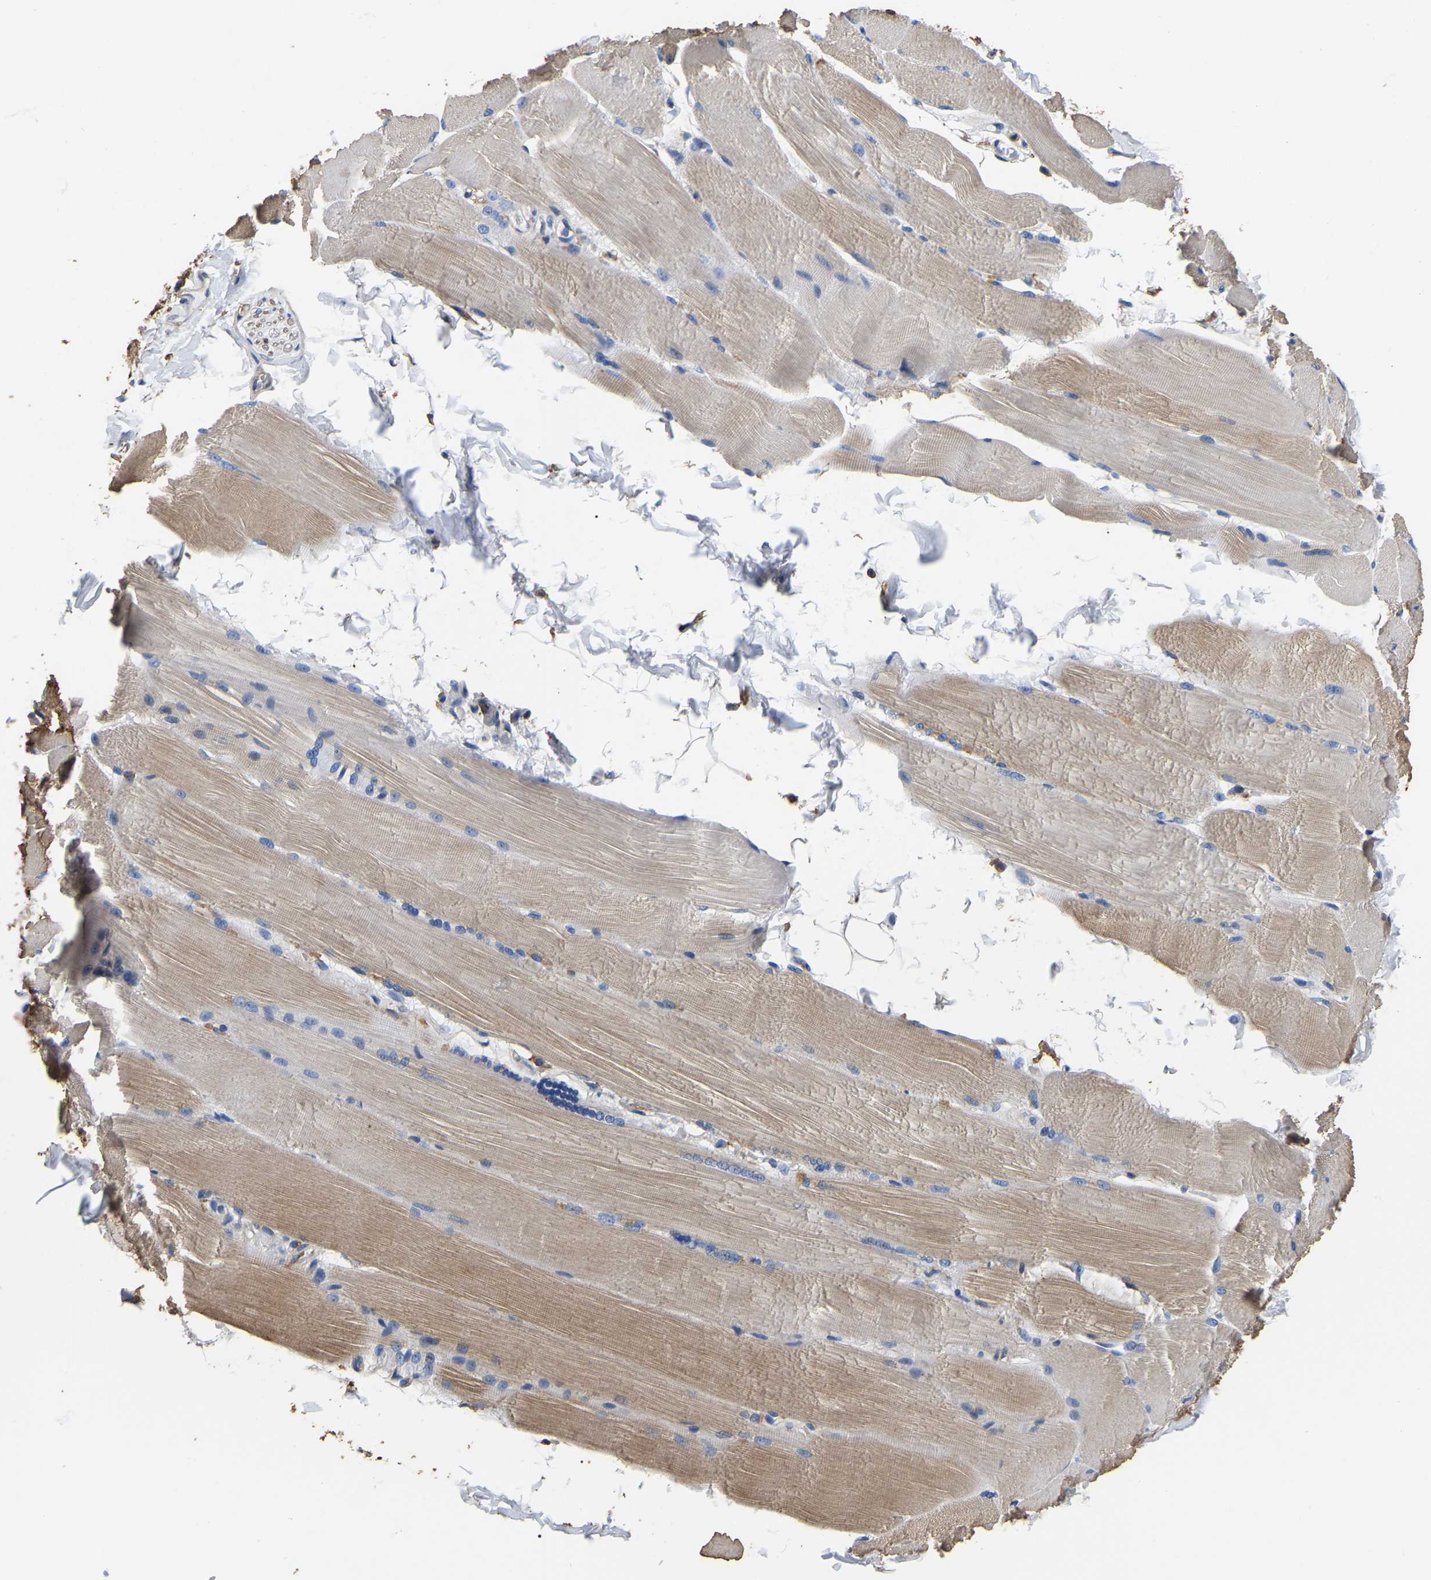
{"staining": {"intensity": "moderate", "quantity": ">75%", "location": "cytoplasmic/membranous"}, "tissue": "skeletal muscle", "cell_type": "Myocytes", "image_type": "normal", "snomed": [{"axis": "morphology", "description": "Normal tissue, NOS"}, {"axis": "topography", "description": "Skin"}, {"axis": "topography", "description": "Skeletal muscle"}], "caption": "Approximately >75% of myocytes in normal skeletal muscle reveal moderate cytoplasmic/membranous protein positivity as visualized by brown immunohistochemical staining.", "gene": "ARMT1", "patient": {"sex": "male", "age": 83}}